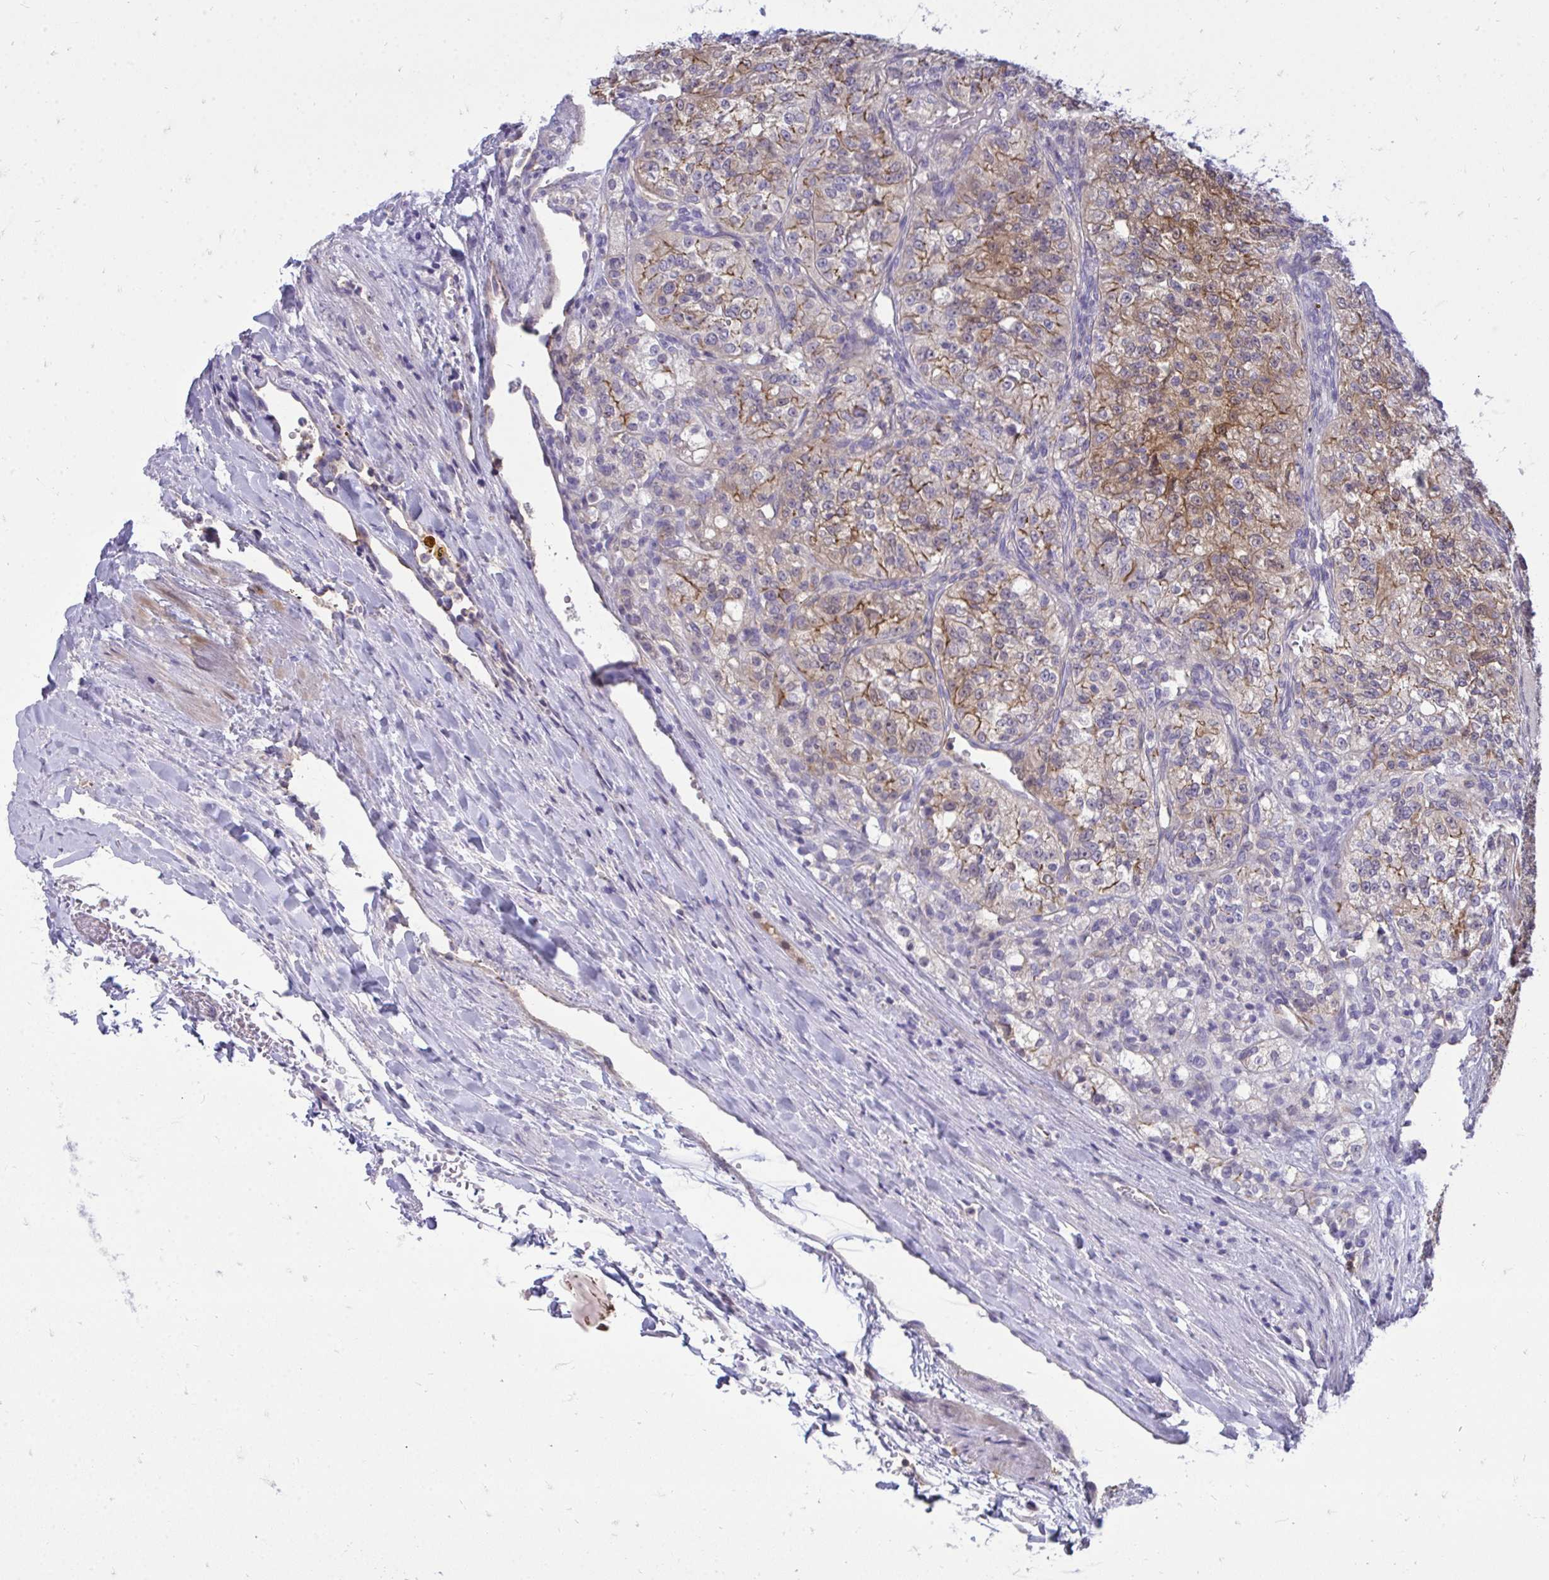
{"staining": {"intensity": "moderate", "quantity": "25%-75%", "location": "cytoplasmic/membranous"}, "tissue": "renal cancer", "cell_type": "Tumor cells", "image_type": "cancer", "snomed": [{"axis": "morphology", "description": "Adenocarcinoma, NOS"}, {"axis": "topography", "description": "Kidney"}], "caption": "High-power microscopy captured an immunohistochemistry (IHC) histopathology image of adenocarcinoma (renal), revealing moderate cytoplasmic/membranous staining in approximately 25%-75% of tumor cells.", "gene": "FABP3", "patient": {"sex": "female", "age": 63}}